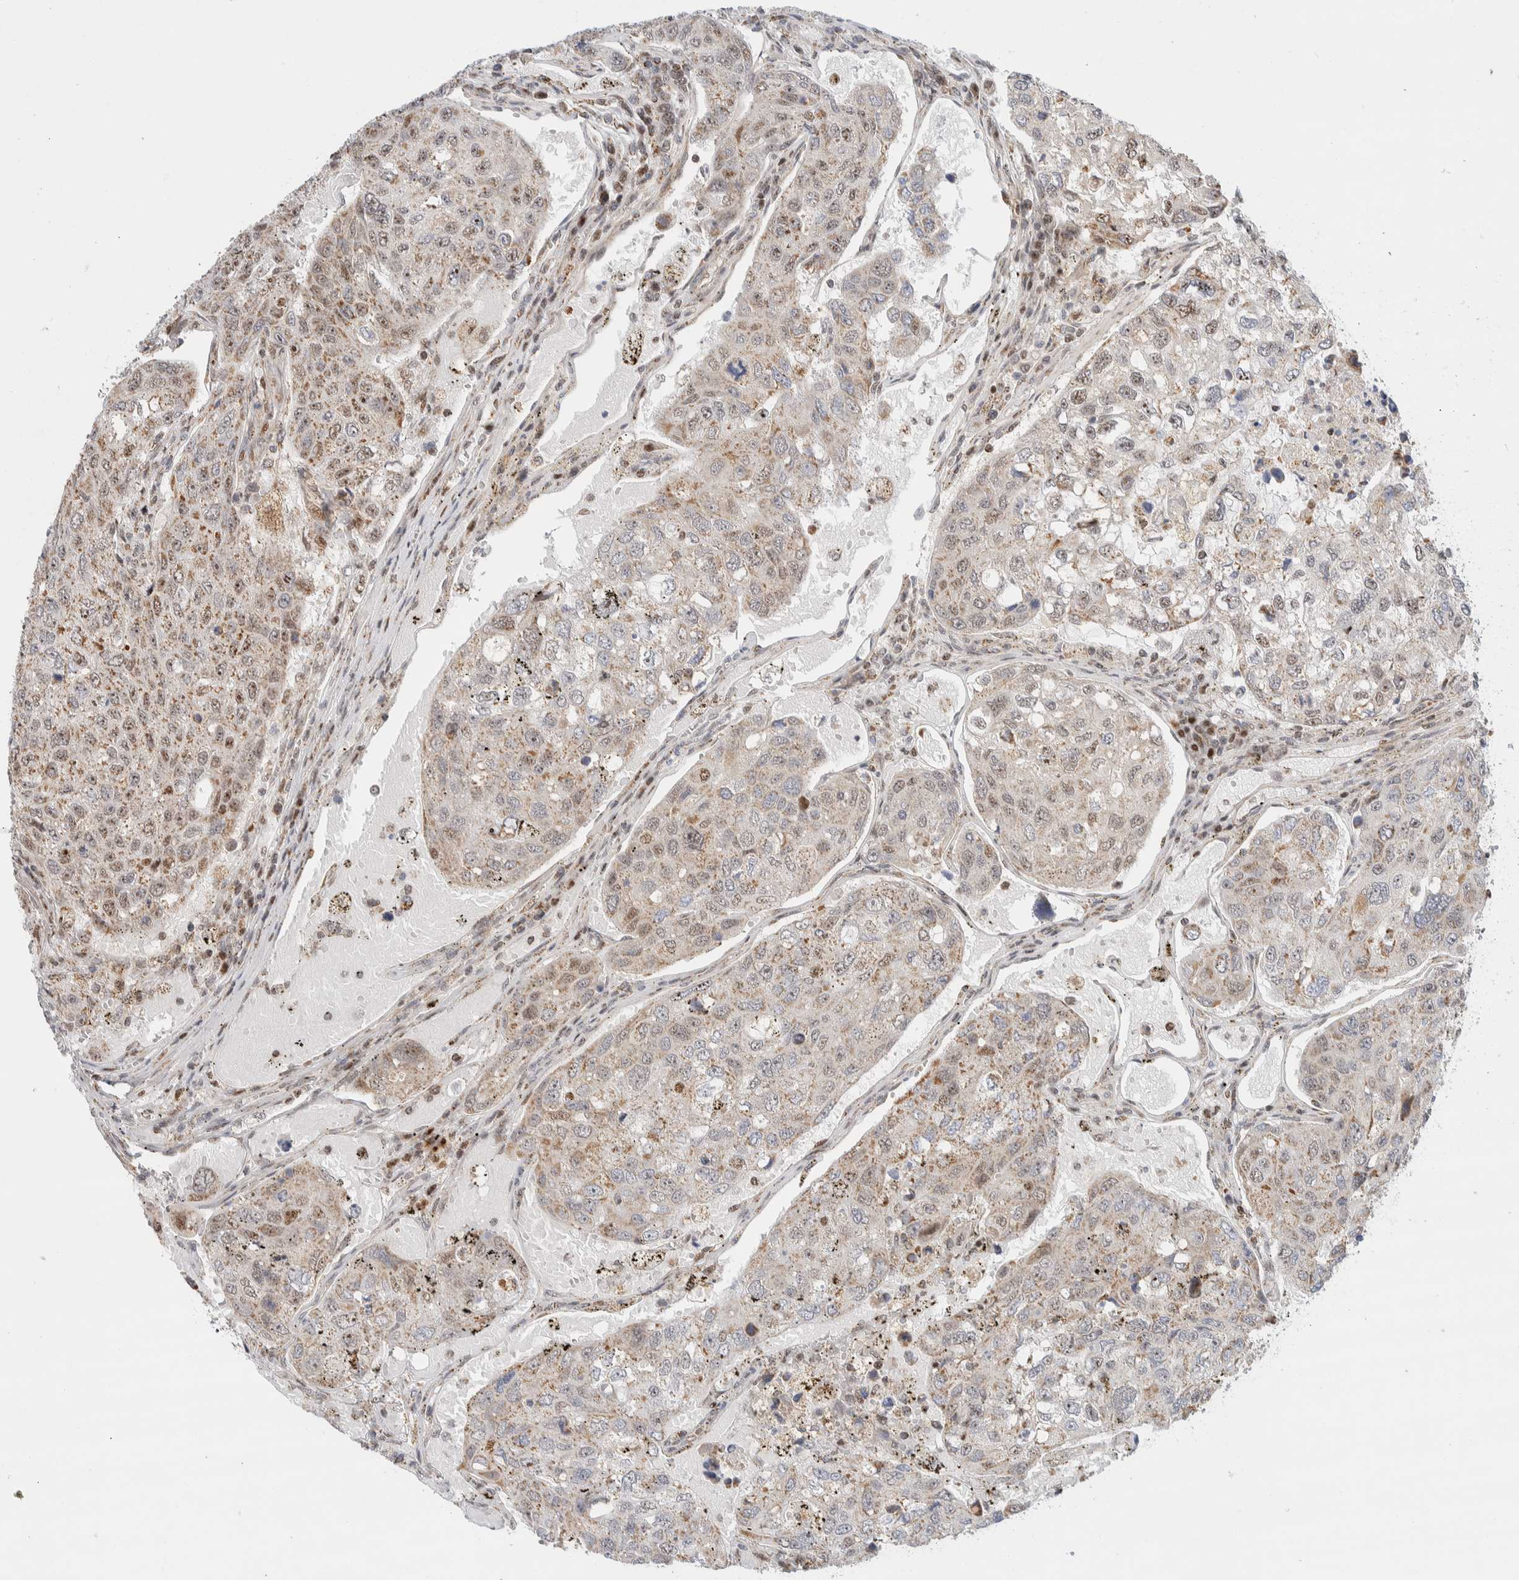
{"staining": {"intensity": "moderate", "quantity": "25%-75%", "location": "cytoplasmic/membranous,nuclear"}, "tissue": "urothelial cancer", "cell_type": "Tumor cells", "image_type": "cancer", "snomed": [{"axis": "morphology", "description": "Urothelial carcinoma, High grade"}, {"axis": "topography", "description": "Lymph node"}, {"axis": "topography", "description": "Urinary bladder"}], "caption": "Protein staining reveals moderate cytoplasmic/membranous and nuclear positivity in about 25%-75% of tumor cells in urothelial carcinoma (high-grade).", "gene": "TSPAN32", "patient": {"sex": "male", "age": 51}}